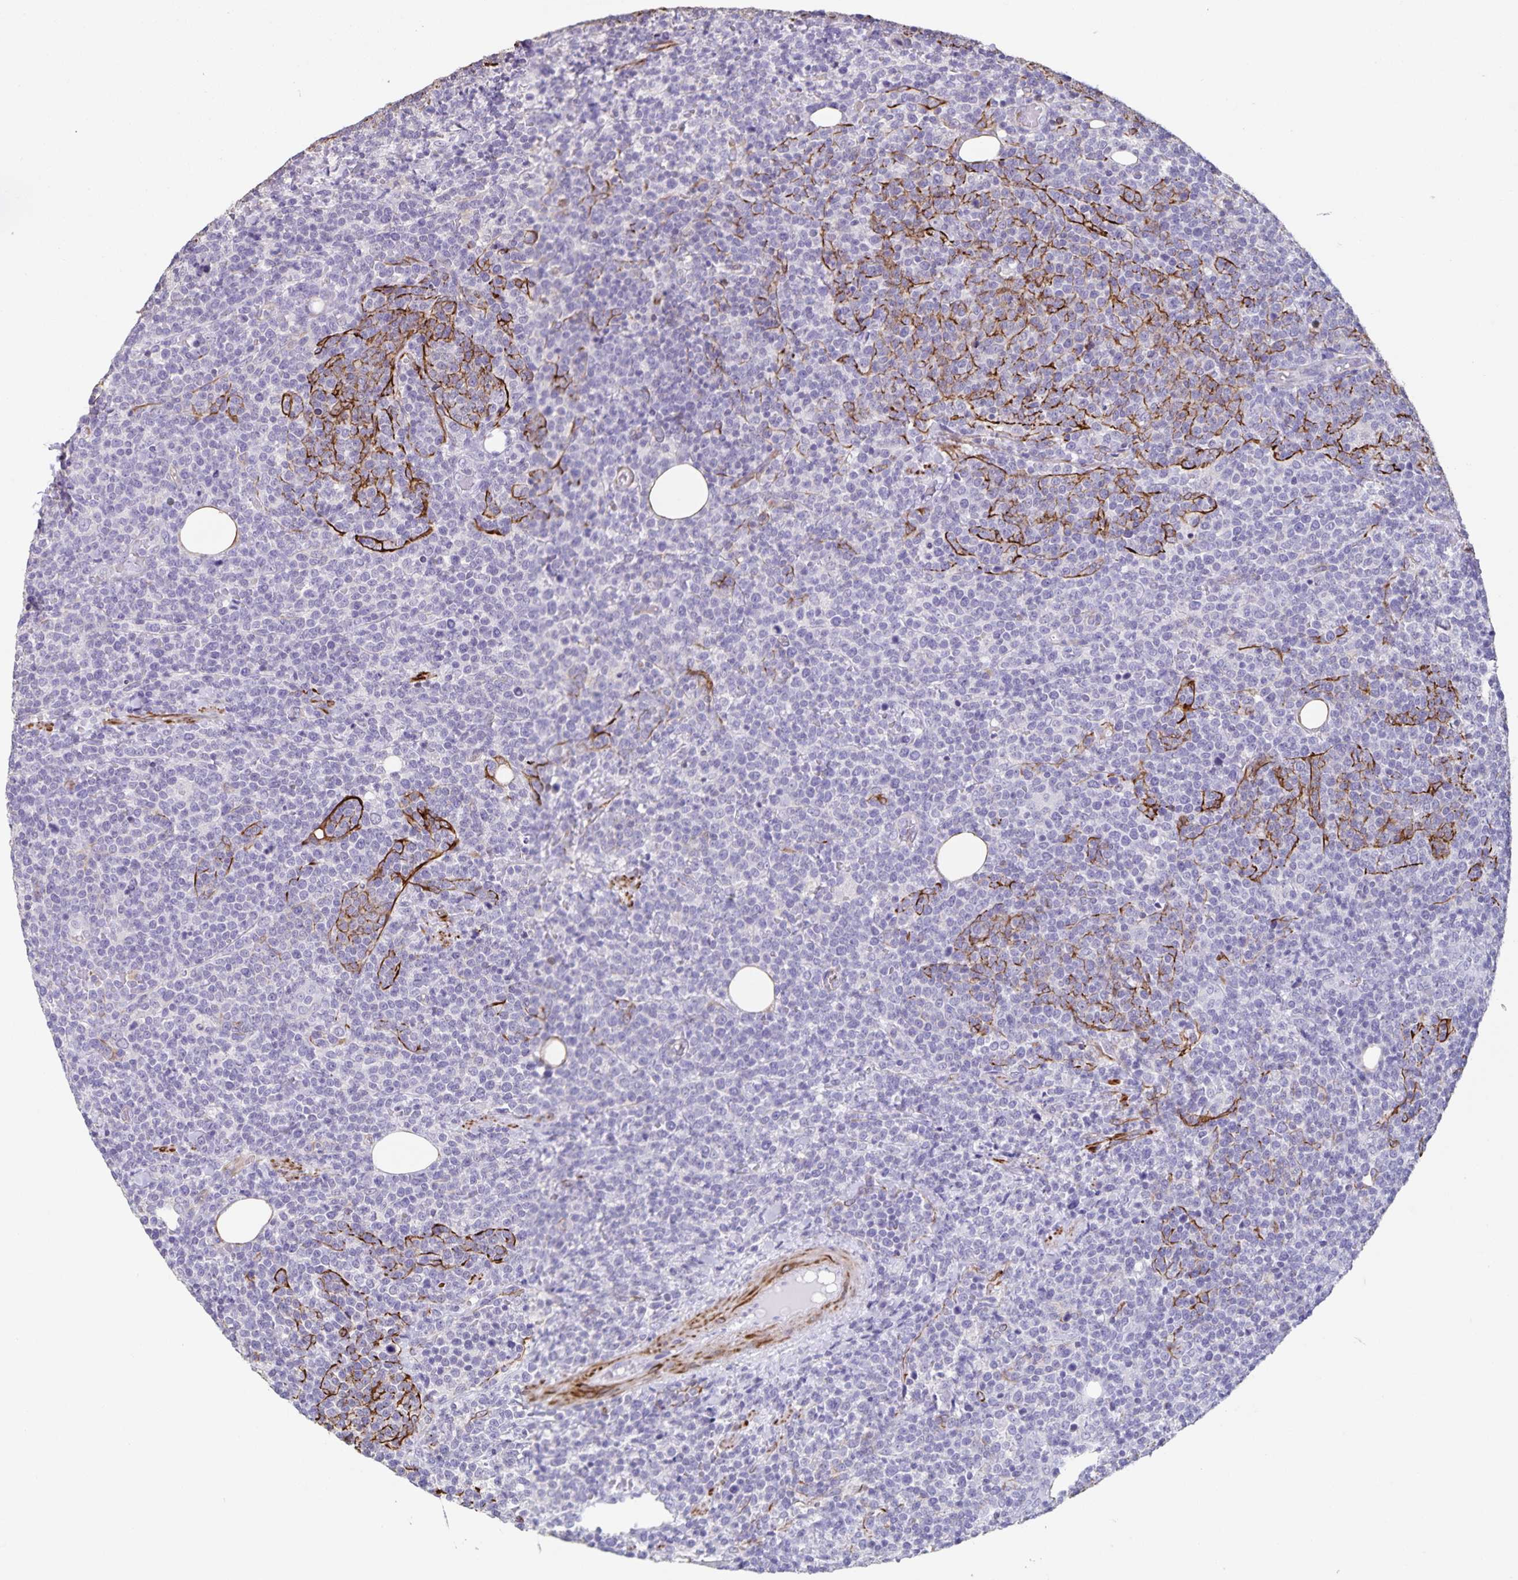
{"staining": {"intensity": "negative", "quantity": "none", "location": "none"}, "tissue": "lymphoma", "cell_type": "Tumor cells", "image_type": "cancer", "snomed": [{"axis": "morphology", "description": "Malignant lymphoma, non-Hodgkin's type, High grade"}, {"axis": "topography", "description": "Lymph node"}], "caption": "This image is of malignant lymphoma, non-Hodgkin's type (high-grade) stained with IHC to label a protein in brown with the nuclei are counter-stained blue. There is no expression in tumor cells.", "gene": "SYNM", "patient": {"sex": "male", "age": 61}}